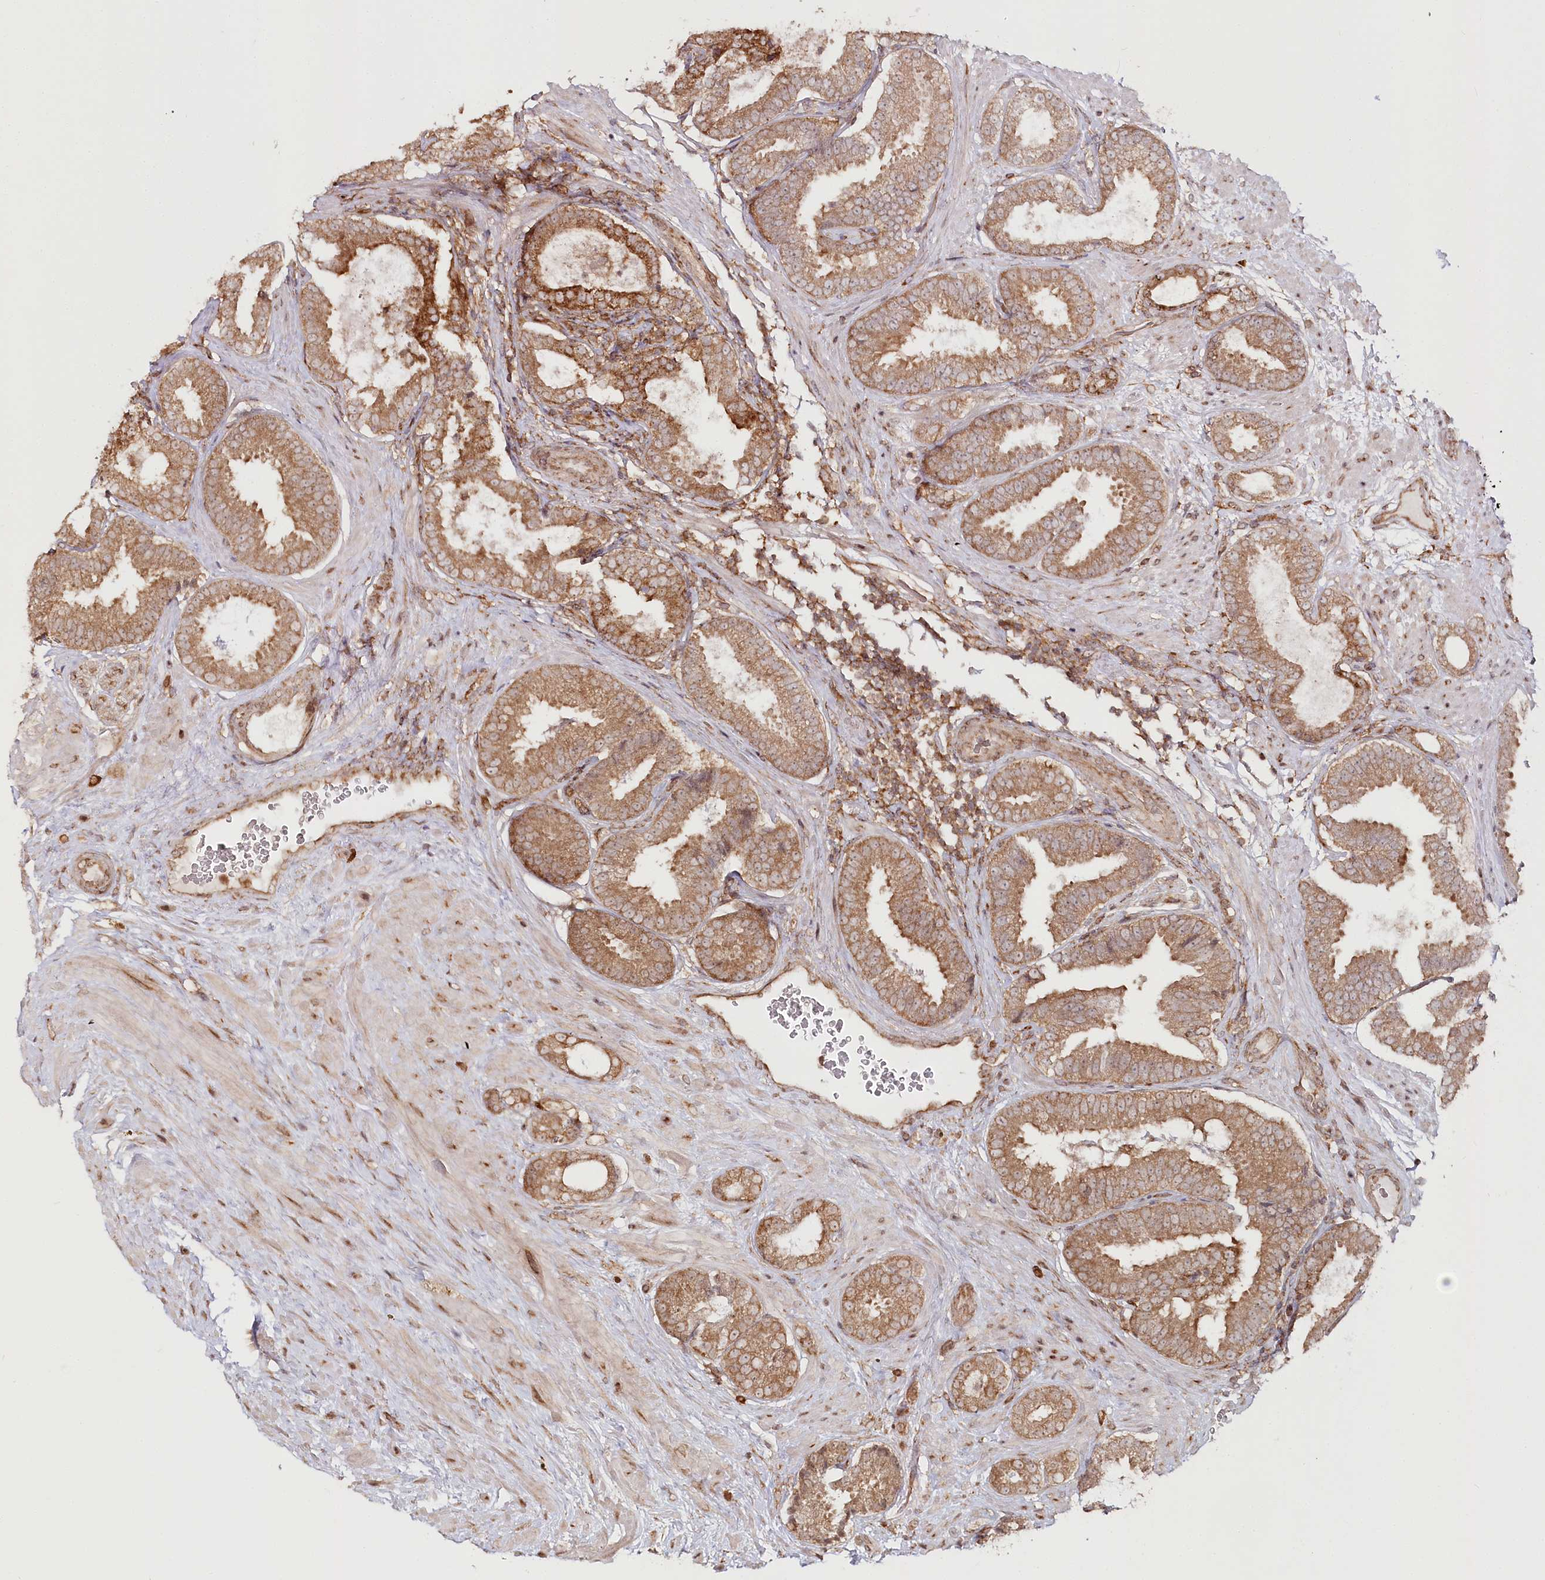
{"staining": {"intensity": "moderate", "quantity": ">75%", "location": "cytoplasmic/membranous"}, "tissue": "prostate cancer", "cell_type": "Tumor cells", "image_type": "cancer", "snomed": [{"axis": "morphology", "description": "Adenocarcinoma, Low grade"}, {"axis": "topography", "description": "Prostate"}], "caption": "This photomicrograph exhibits immunohistochemistry (IHC) staining of human low-grade adenocarcinoma (prostate), with medium moderate cytoplasmic/membranous expression in approximately >75% of tumor cells.", "gene": "OTUD4", "patient": {"sex": "male", "age": 71}}